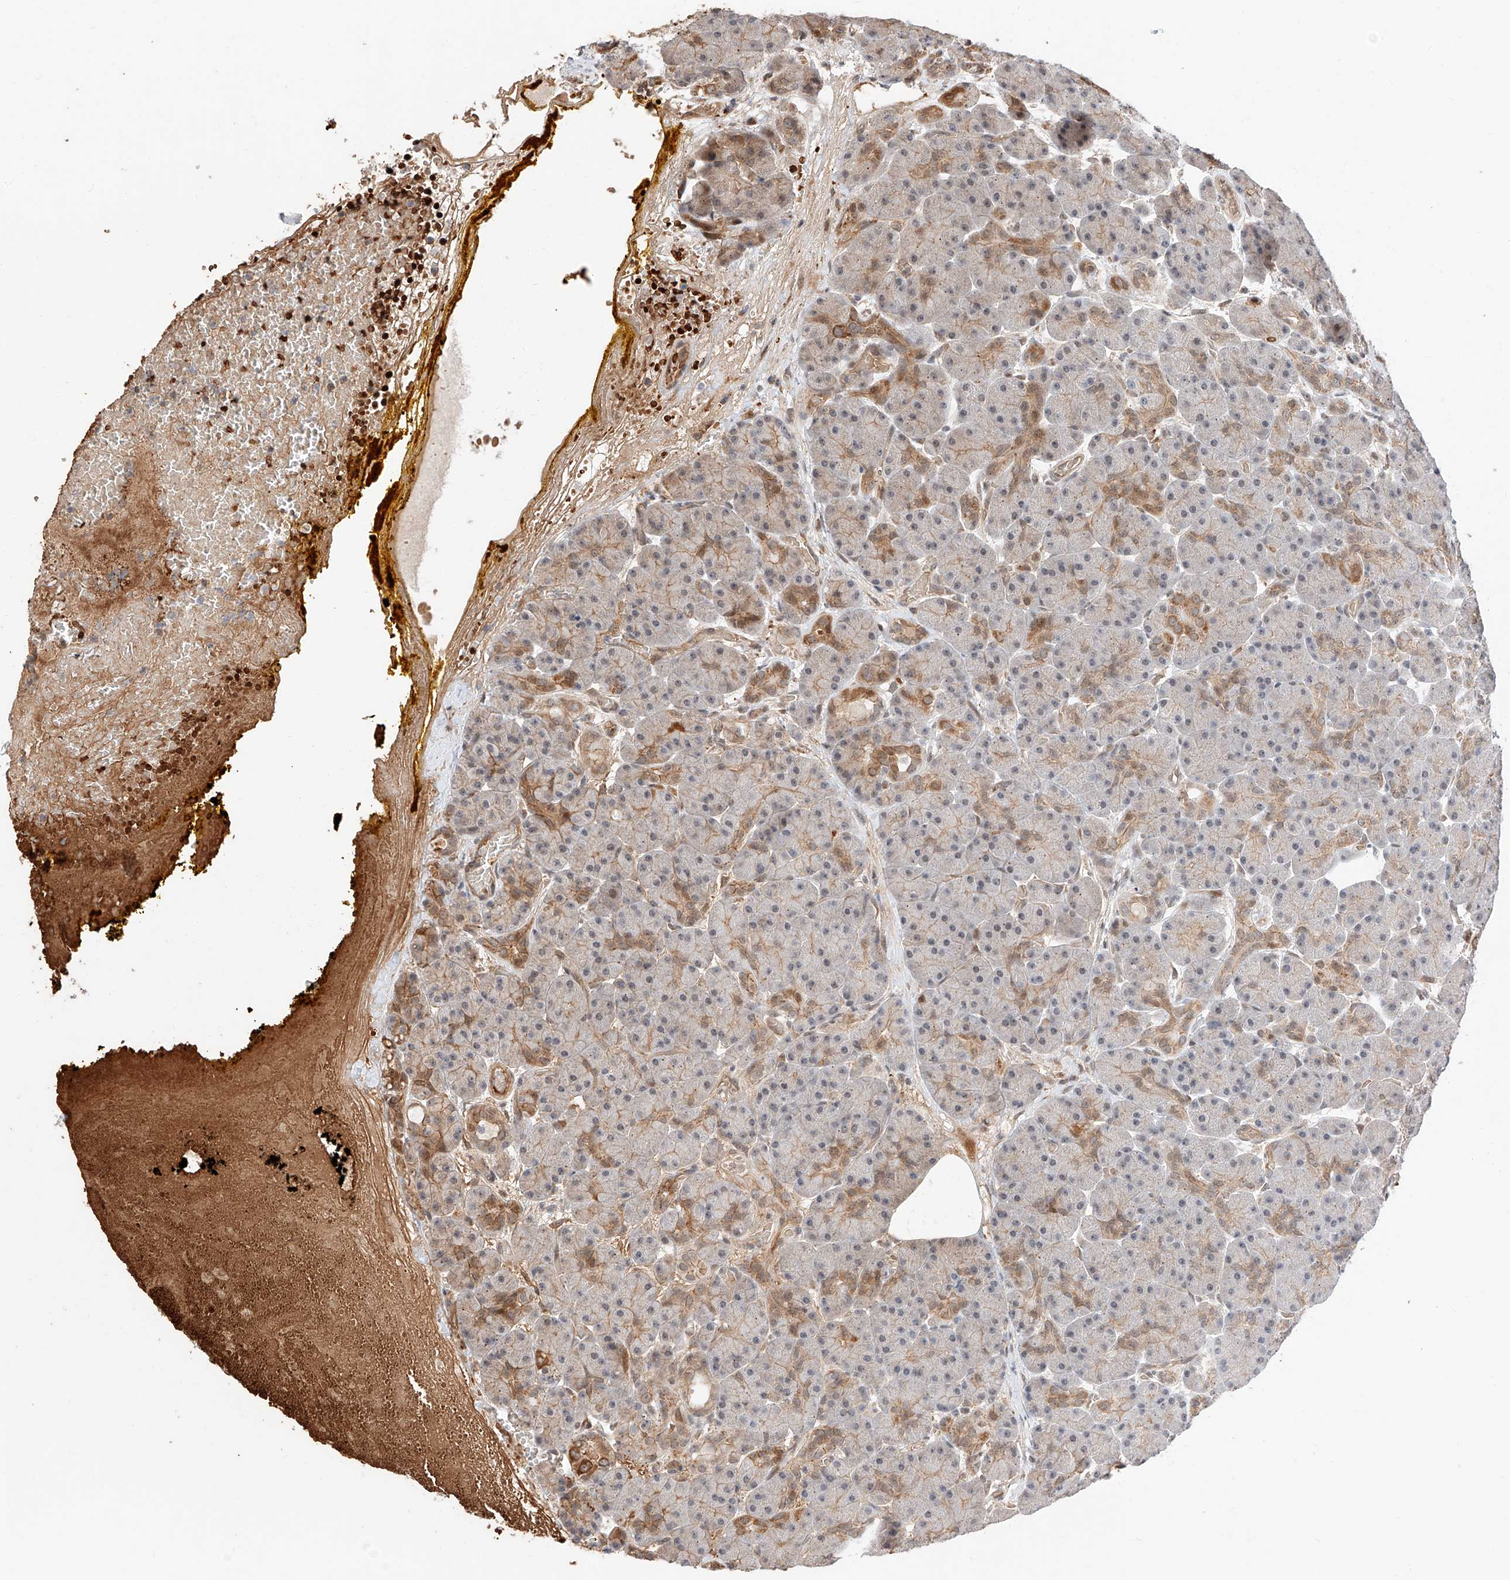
{"staining": {"intensity": "moderate", "quantity": "<25%", "location": "cytoplasmic/membranous"}, "tissue": "pancreas", "cell_type": "Exocrine glandular cells", "image_type": "normal", "snomed": [{"axis": "morphology", "description": "Normal tissue, NOS"}, {"axis": "topography", "description": "Pancreas"}], "caption": "A brown stain labels moderate cytoplasmic/membranous staining of a protein in exocrine glandular cells of unremarkable human pancreas. Using DAB (brown) and hematoxylin (blue) stains, captured at high magnification using brightfield microscopy.", "gene": "THTPA", "patient": {"sex": "male", "age": 63}}